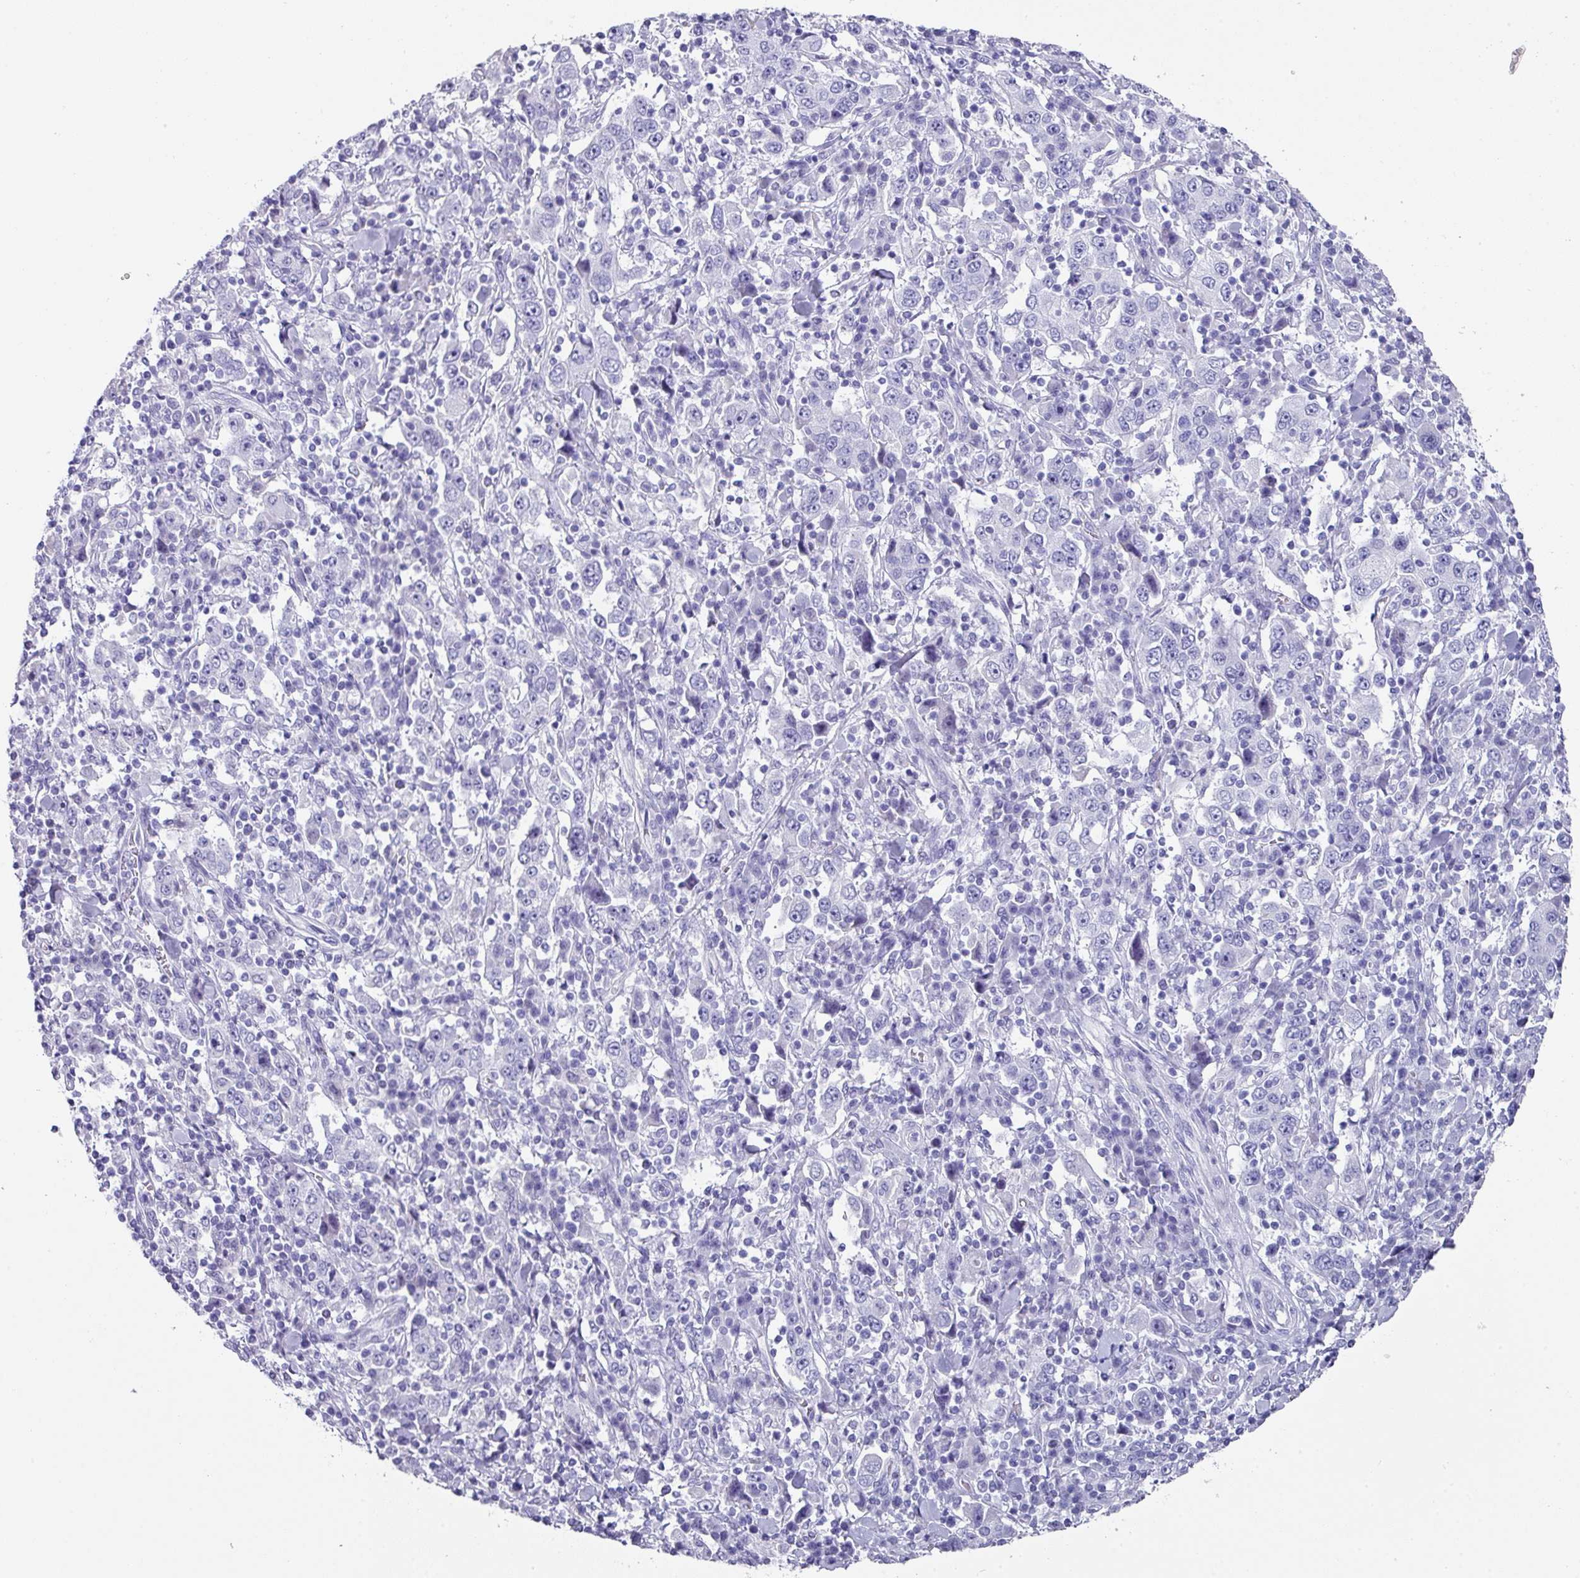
{"staining": {"intensity": "negative", "quantity": "none", "location": "none"}, "tissue": "stomach cancer", "cell_type": "Tumor cells", "image_type": "cancer", "snomed": [{"axis": "morphology", "description": "Normal tissue, NOS"}, {"axis": "morphology", "description": "Adenocarcinoma, NOS"}, {"axis": "topography", "description": "Stomach, upper"}, {"axis": "topography", "description": "Stomach"}], "caption": "A photomicrograph of human stomach cancer (adenocarcinoma) is negative for staining in tumor cells. (Stains: DAB immunohistochemistry with hematoxylin counter stain, Microscopy: brightfield microscopy at high magnification).", "gene": "PEX10", "patient": {"sex": "male", "age": 59}}